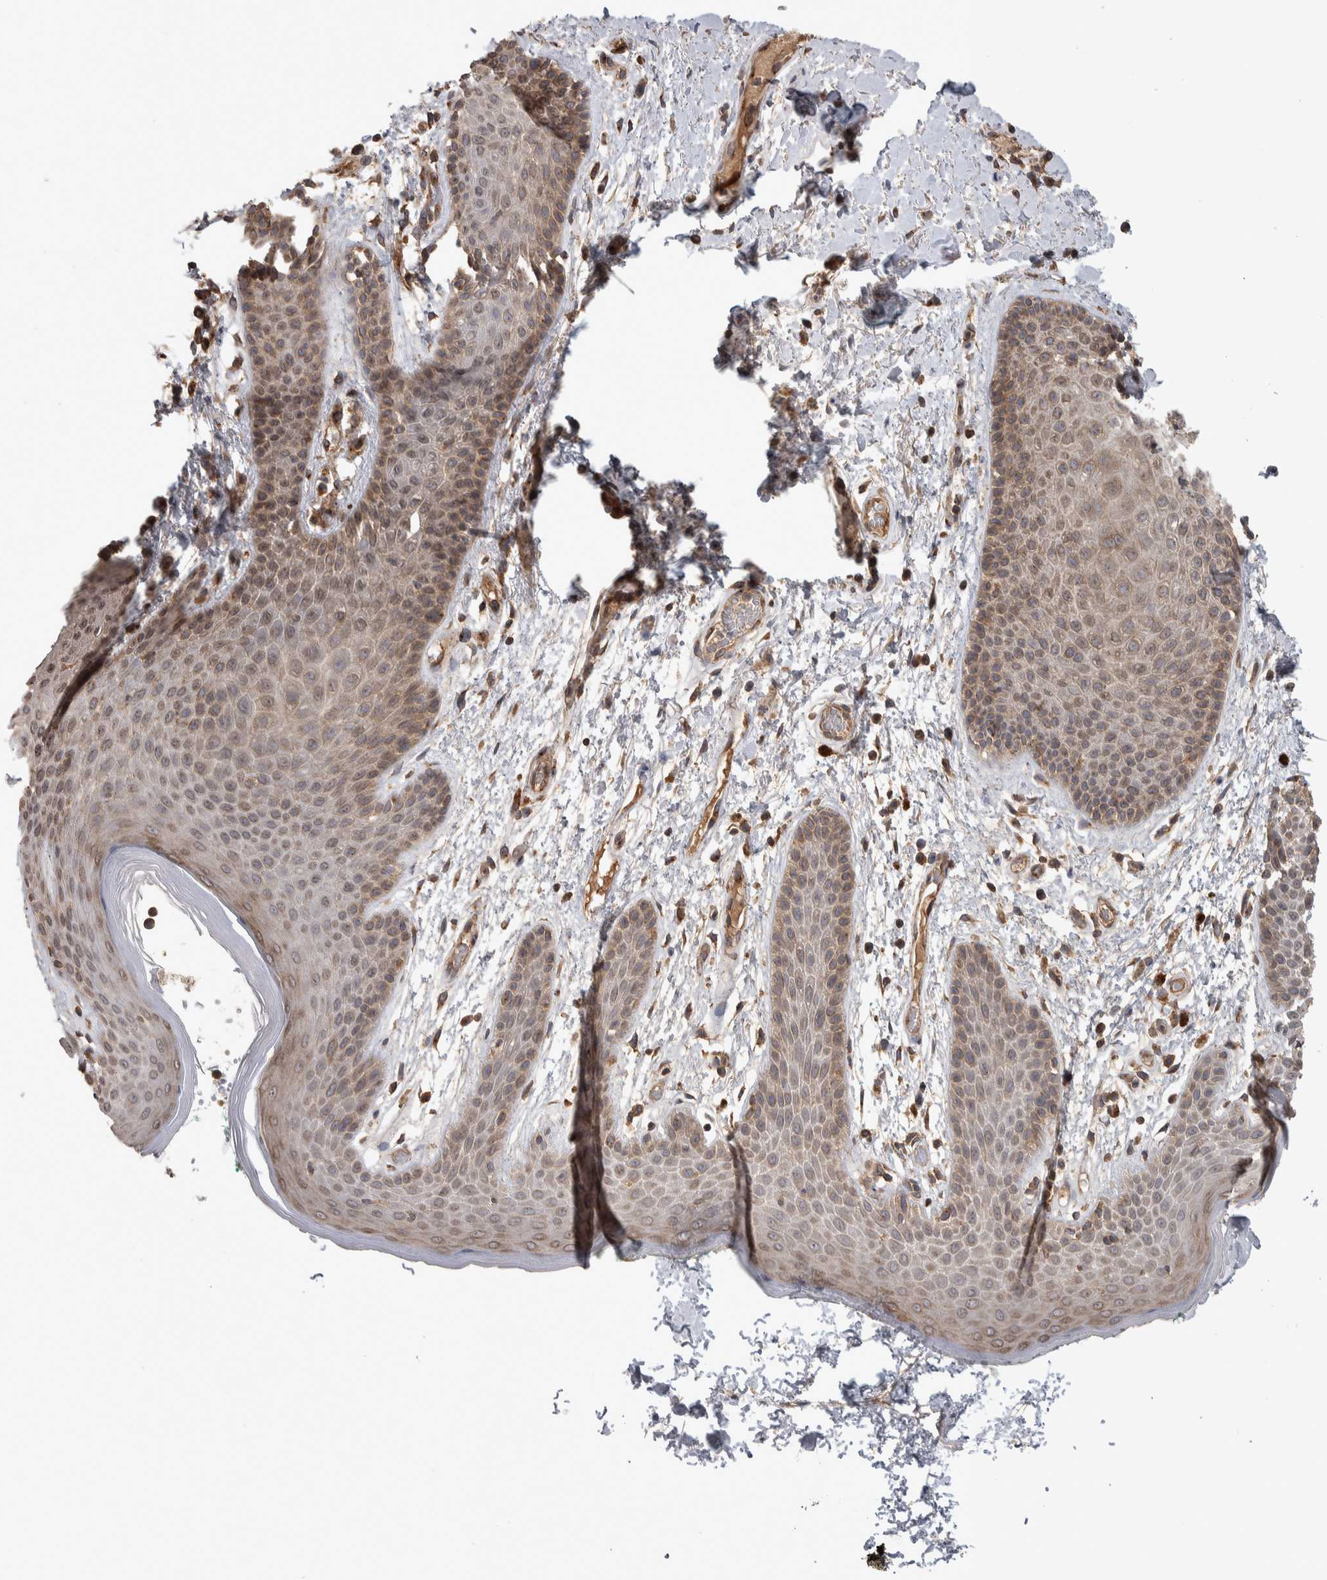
{"staining": {"intensity": "moderate", "quantity": "<25%", "location": "cytoplasmic/membranous"}, "tissue": "skin", "cell_type": "Epidermal cells", "image_type": "normal", "snomed": [{"axis": "morphology", "description": "Normal tissue, NOS"}, {"axis": "topography", "description": "Anal"}], "caption": "A high-resolution photomicrograph shows immunohistochemistry staining of normal skin, which displays moderate cytoplasmic/membranous staining in about <25% of epidermal cells.", "gene": "IFRD1", "patient": {"sex": "male", "age": 74}}